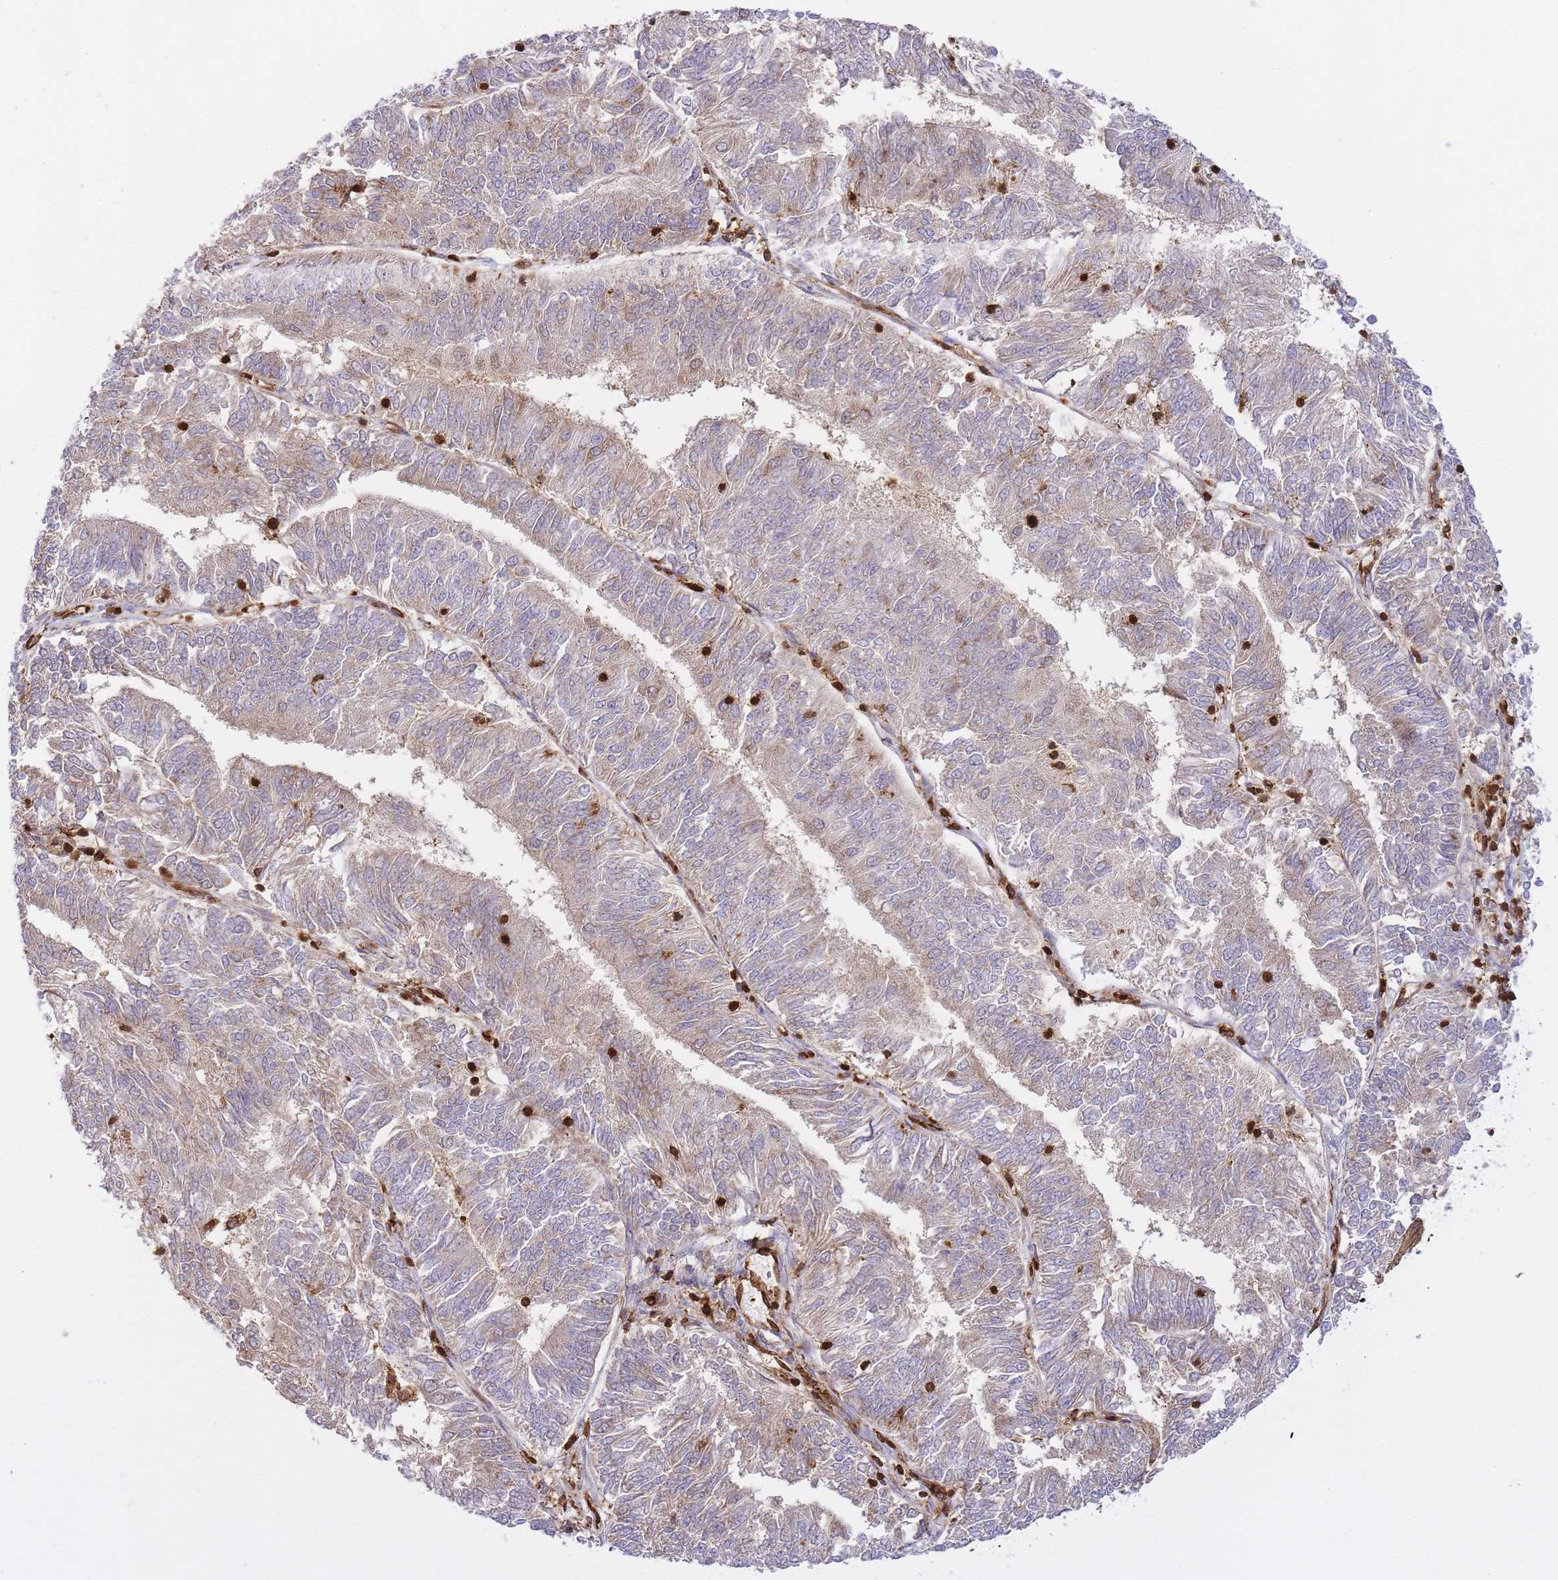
{"staining": {"intensity": "weak", "quantity": "25%-75%", "location": "cytoplasmic/membranous"}, "tissue": "endometrial cancer", "cell_type": "Tumor cells", "image_type": "cancer", "snomed": [{"axis": "morphology", "description": "Adenocarcinoma, NOS"}, {"axis": "topography", "description": "Endometrium"}], "caption": "A photomicrograph of human adenocarcinoma (endometrial) stained for a protein reveals weak cytoplasmic/membranous brown staining in tumor cells. The staining was performed using DAB to visualize the protein expression in brown, while the nuclei were stained in blue with hematoxylin (Magnification: 20x).", "gene": "MSN", "patient": {"sex": "female", "age": 58}}